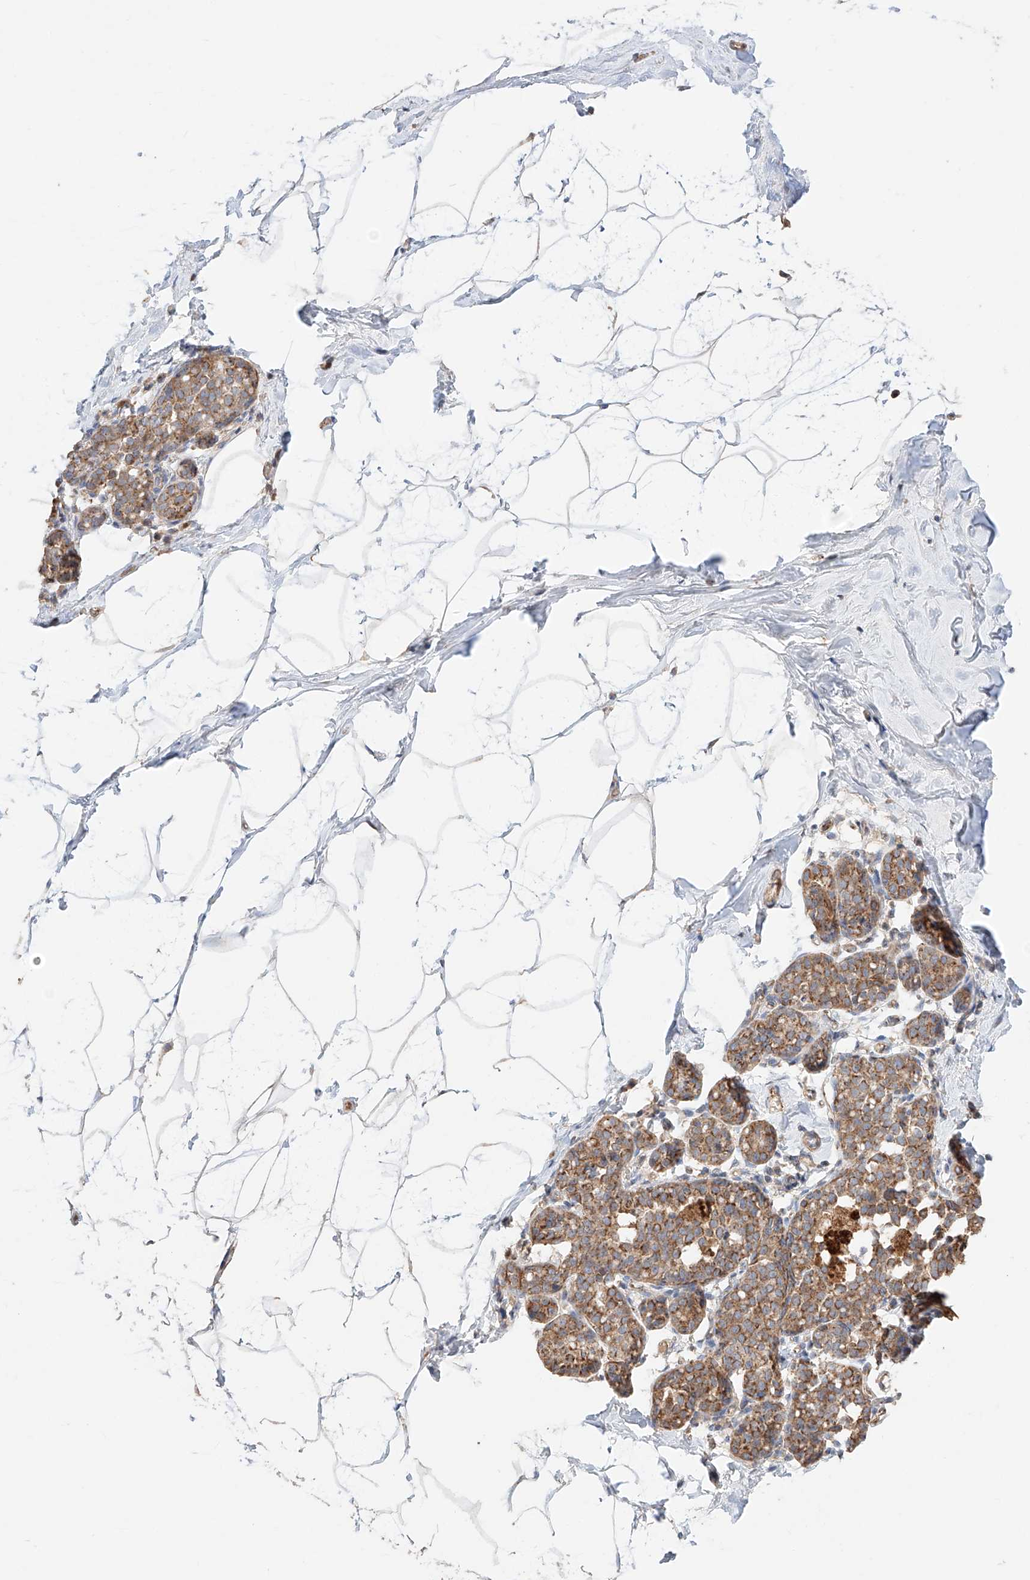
{"staining": {"intensity": "negative", "quantity": "none", "location": "none"}, "tissue": "breast", "cell_type": "Adipocytes", "image_type": "normal", "snomed": [{"axis": "morphology", "description": "Normal tissue, NOS"}, {"axis": "morphology", "description": "Lobular carcinoma"}, {"axis": "topography", "description": "Breast"}], "caption": "Adipocytes show no significant staining in benign breast. The staining is performed using DAB brown chromogen with nuclei counter-stained in using hematoxylin.", "gene": "MOSPD1", "patient": {"sex": "female", "age": 62}}